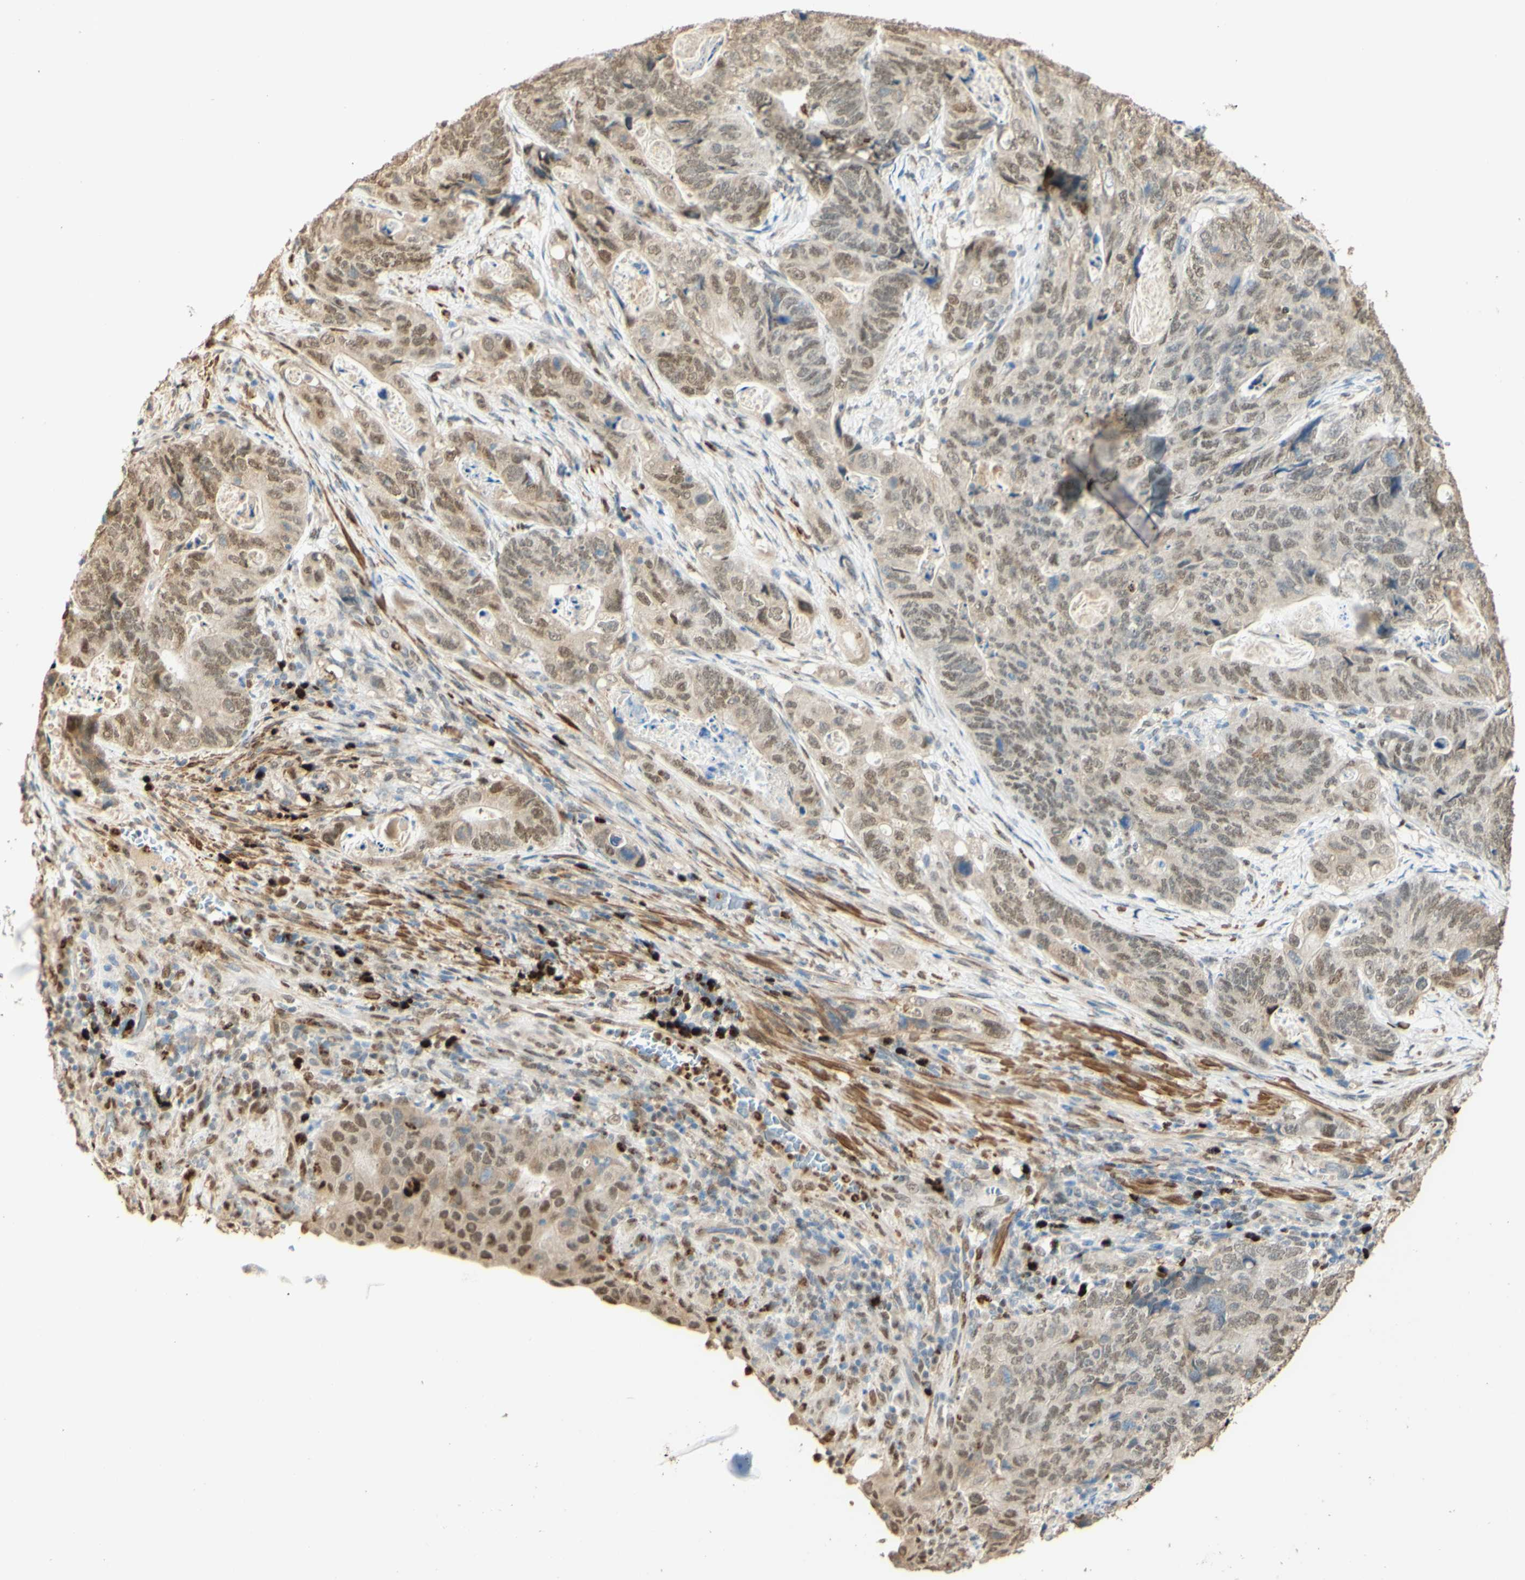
{"staining": {"intensity": "weak", "quantity": ">75%", "location": "nuclear"}, "tissue": "stomach cancer", "cell_type": "Tumor cells", "image_type": "cancer", "snomed": [{"axis": "morphology", "description": "Adenocarcinoma, NOS"}, {"axis": "topography", "description": "Stomach"}], "caption": "Immunohistochemical staining of human stomach cancer (adenocarcinoma) reveals low levels of weak nuclear protein expression in approximately >75% of tumor cells.", "gene": "MAP3K4", "patient": {"sex": "female", "age": 89}}